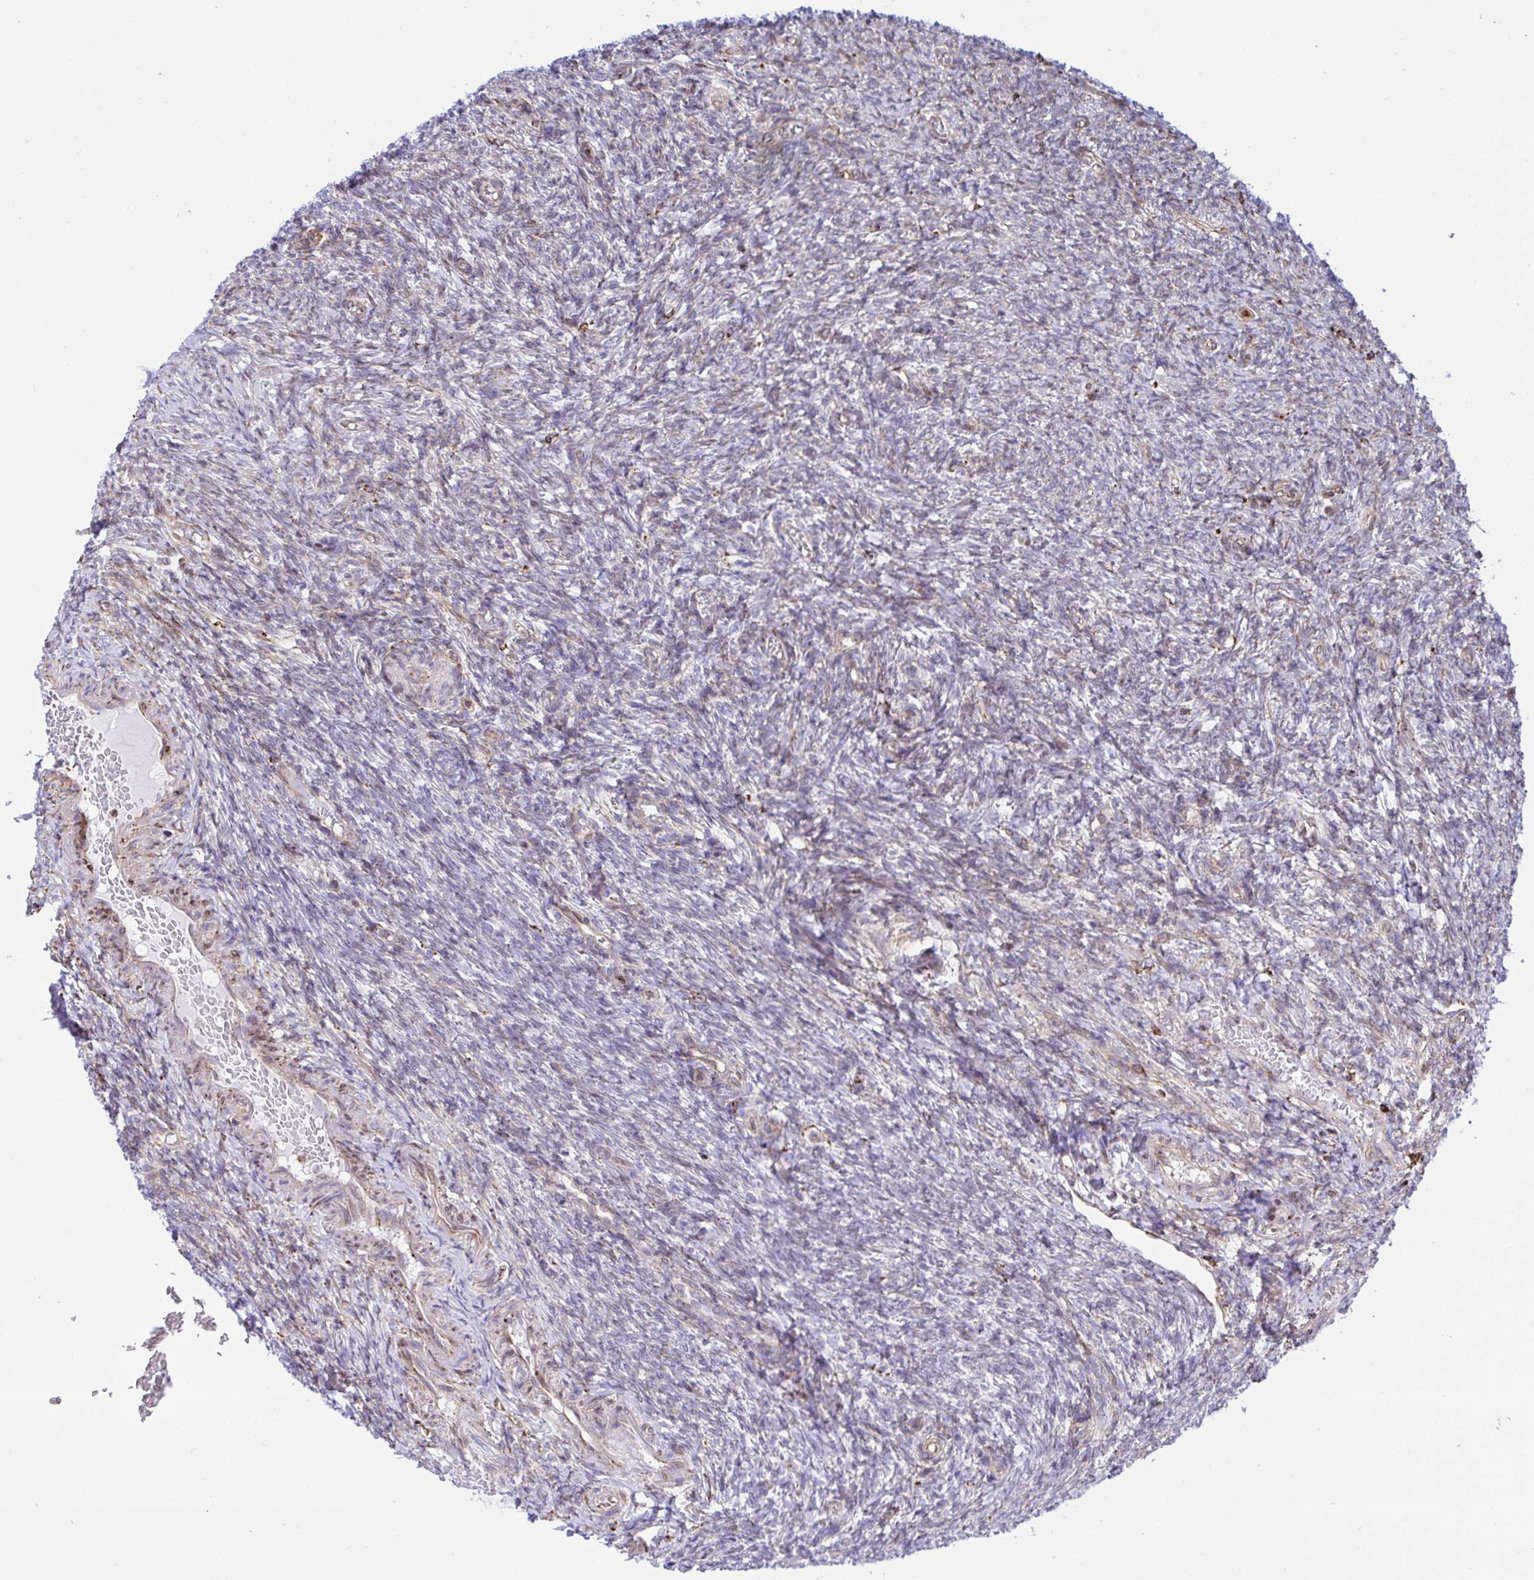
{"staining": {"intensity": "negative", "quantity": "none", "location": "none"}, "tissue": "ovary", "cell_type": "Ovarian stroma cells", "image_type": "normal", "snomed": [{"axis": "morphology", "description": "Normal tissue, NOS"}, {"axis": "topography", "description": "Ovary"}], "caption": "Ovarian stroma cells show no significant protein staining in unremarkable ovary. (DAB (3,3'-diaminobenzidine) immunohistochemistry (IHC), high magnification).", "gene": "CLGN", "patient": {"sex": "female", "age": 39}}